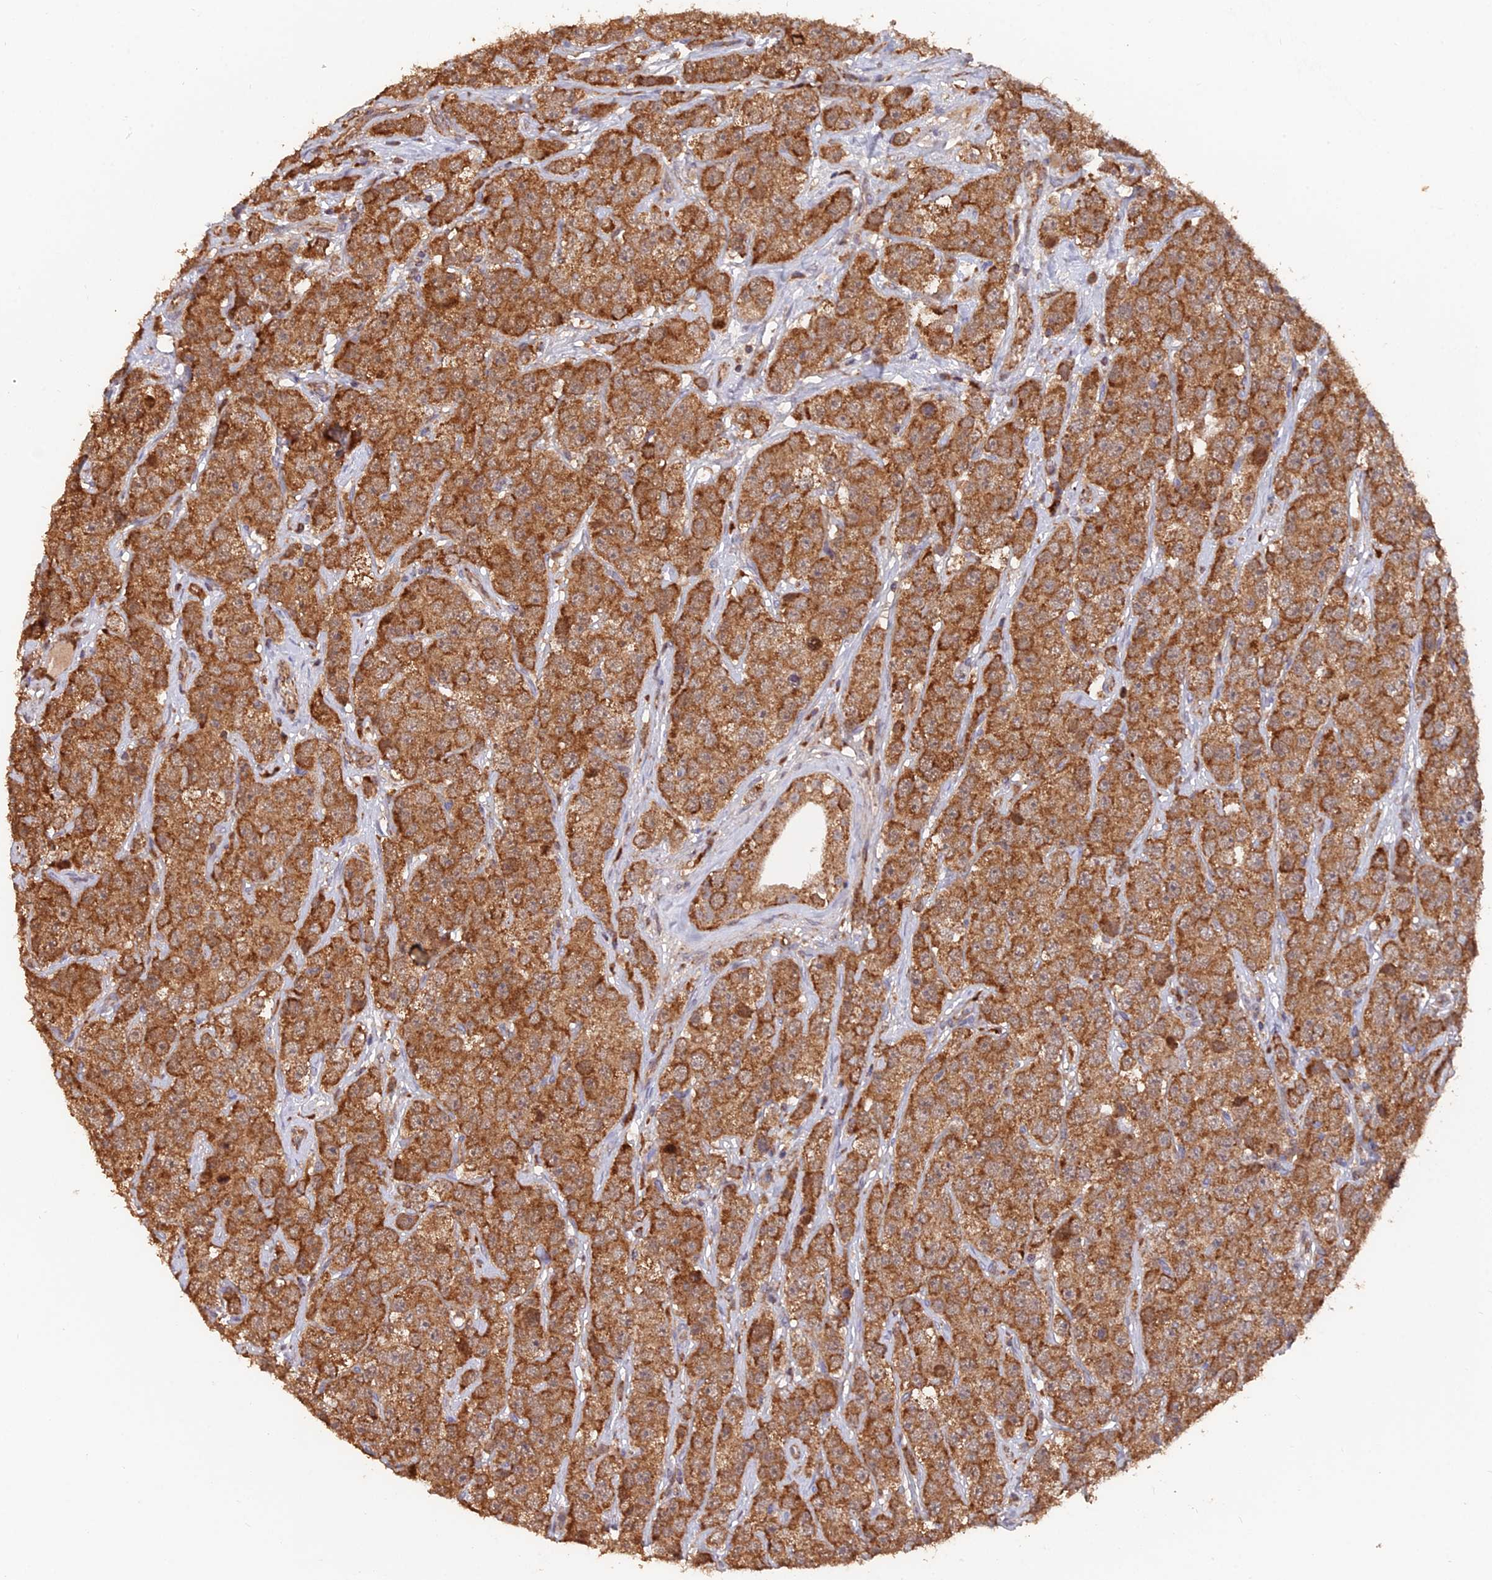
{"staining": {"intensity": "strong", "quantity": ">75%", "location": "cytoplasmic/membranous"}, "tissue": "testis cancer", "cell_type": "Tumor cells", "image_type": "cancer", "snomed": [{"axis": "morphology", "description": "Seminoma, NOS"}, {"axis": "topography", "description": "Testis"}], "caption": "DAB immunohistochemical staining of human seminoma (testis) reveals strong cytoplasmic/membranous protein positivity in about >75% of tumor cells.", "gene": "IFT22", "patient": {"sex": "male", "age": 28}}